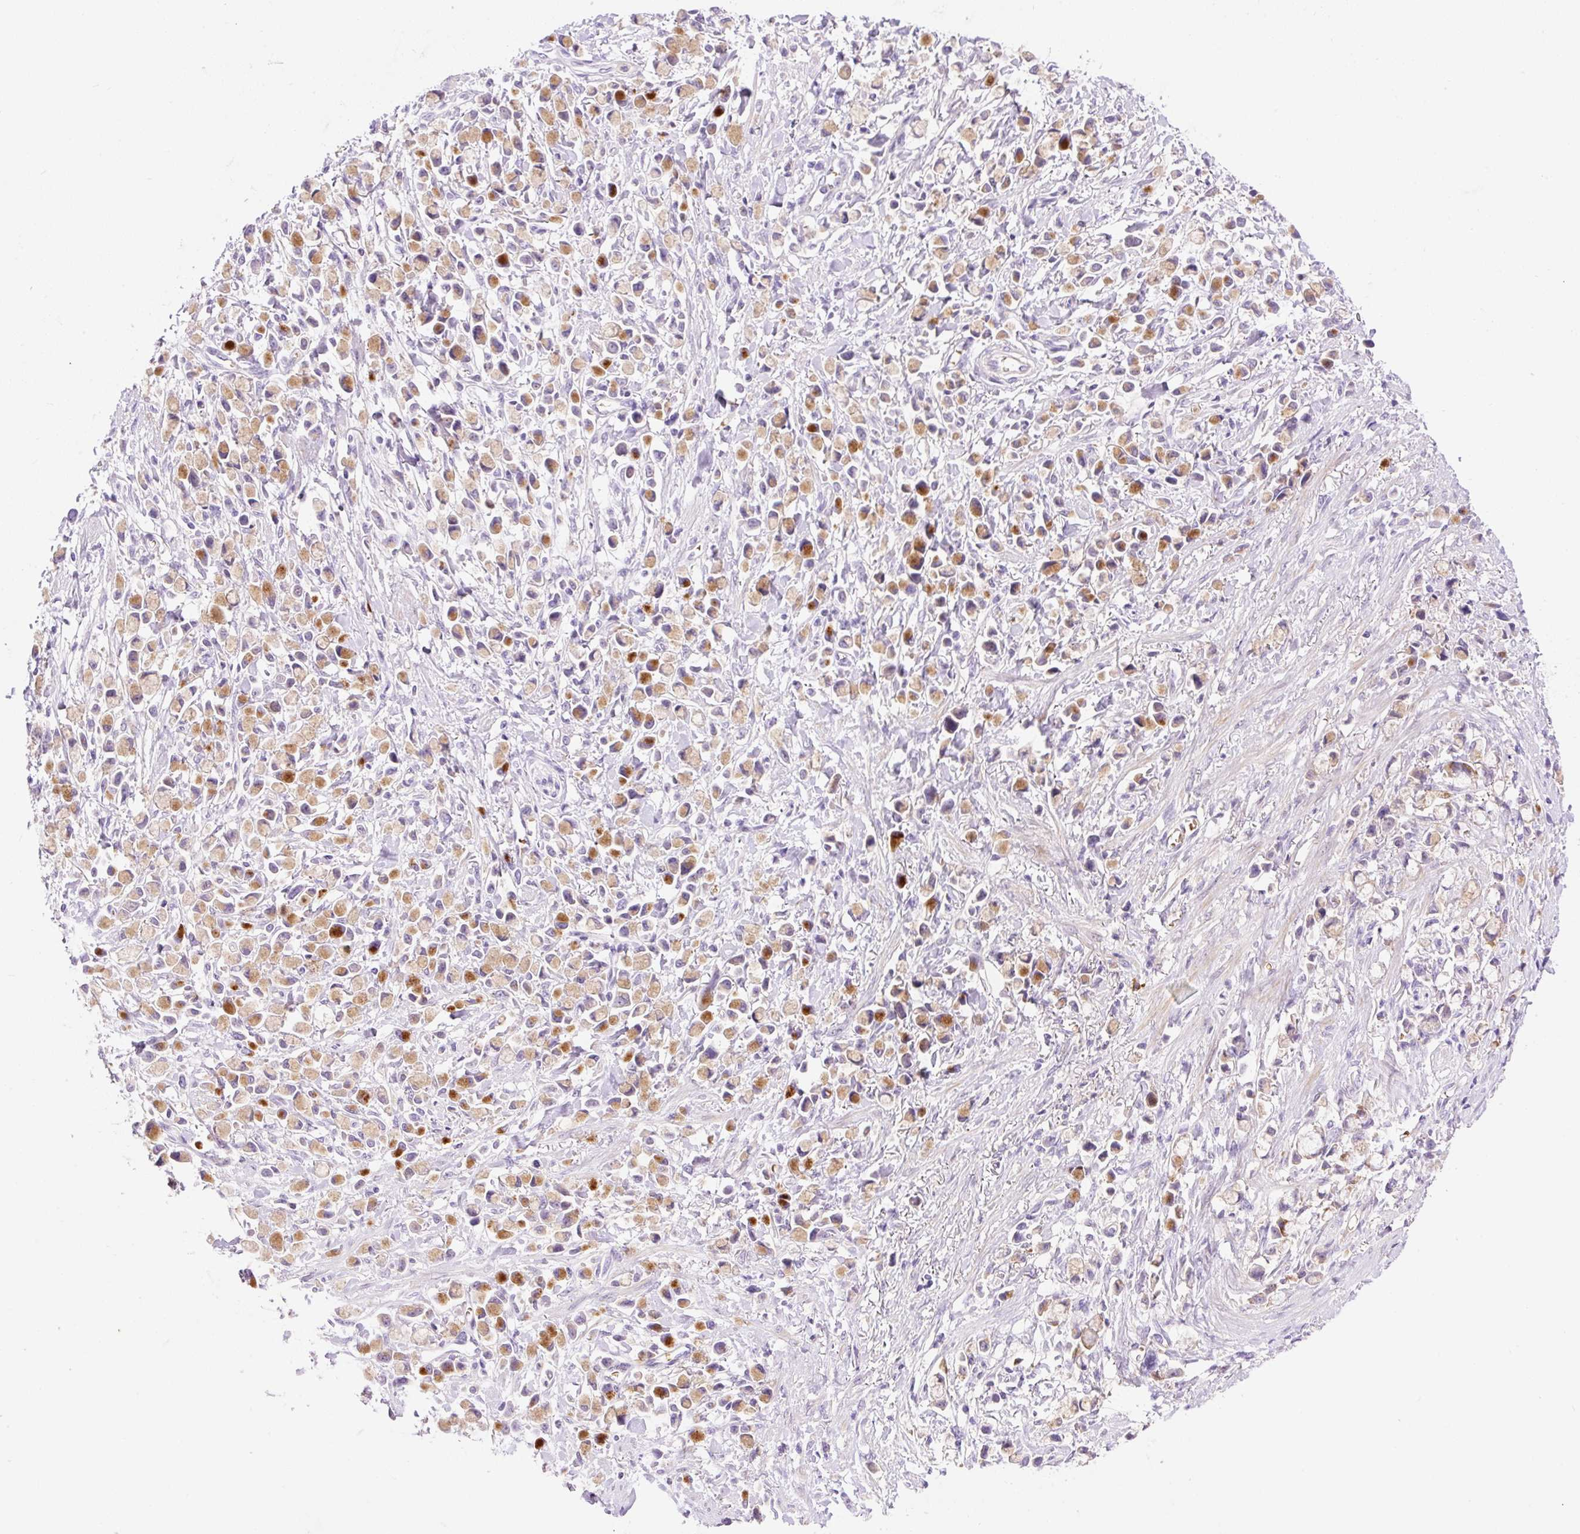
{"staining": {"intensity": "moderate", "quantity": "25%-75%", "location": "cytoplasmic/membranous"}, "tissue": "stomach cancer", "cell_type": "Tumor cells", "image_type": "cancer", "snomed": [{"axis": "morphology", "description": "Adenocarcinoma, NOS"}, {"axis": "topography", "description": "Stomach"}], "caption": "Protein expression analysis of stomach cancer (adenocarcinoma) shows moderate cytoplasmic/membranous positivity in about 25%-75% of tumor cells. (brown staining indicates protein expression, while blue staining denotes nuclei).", "gene": "LHFPL5", "patient": {"sex": "female", "age": 81}}